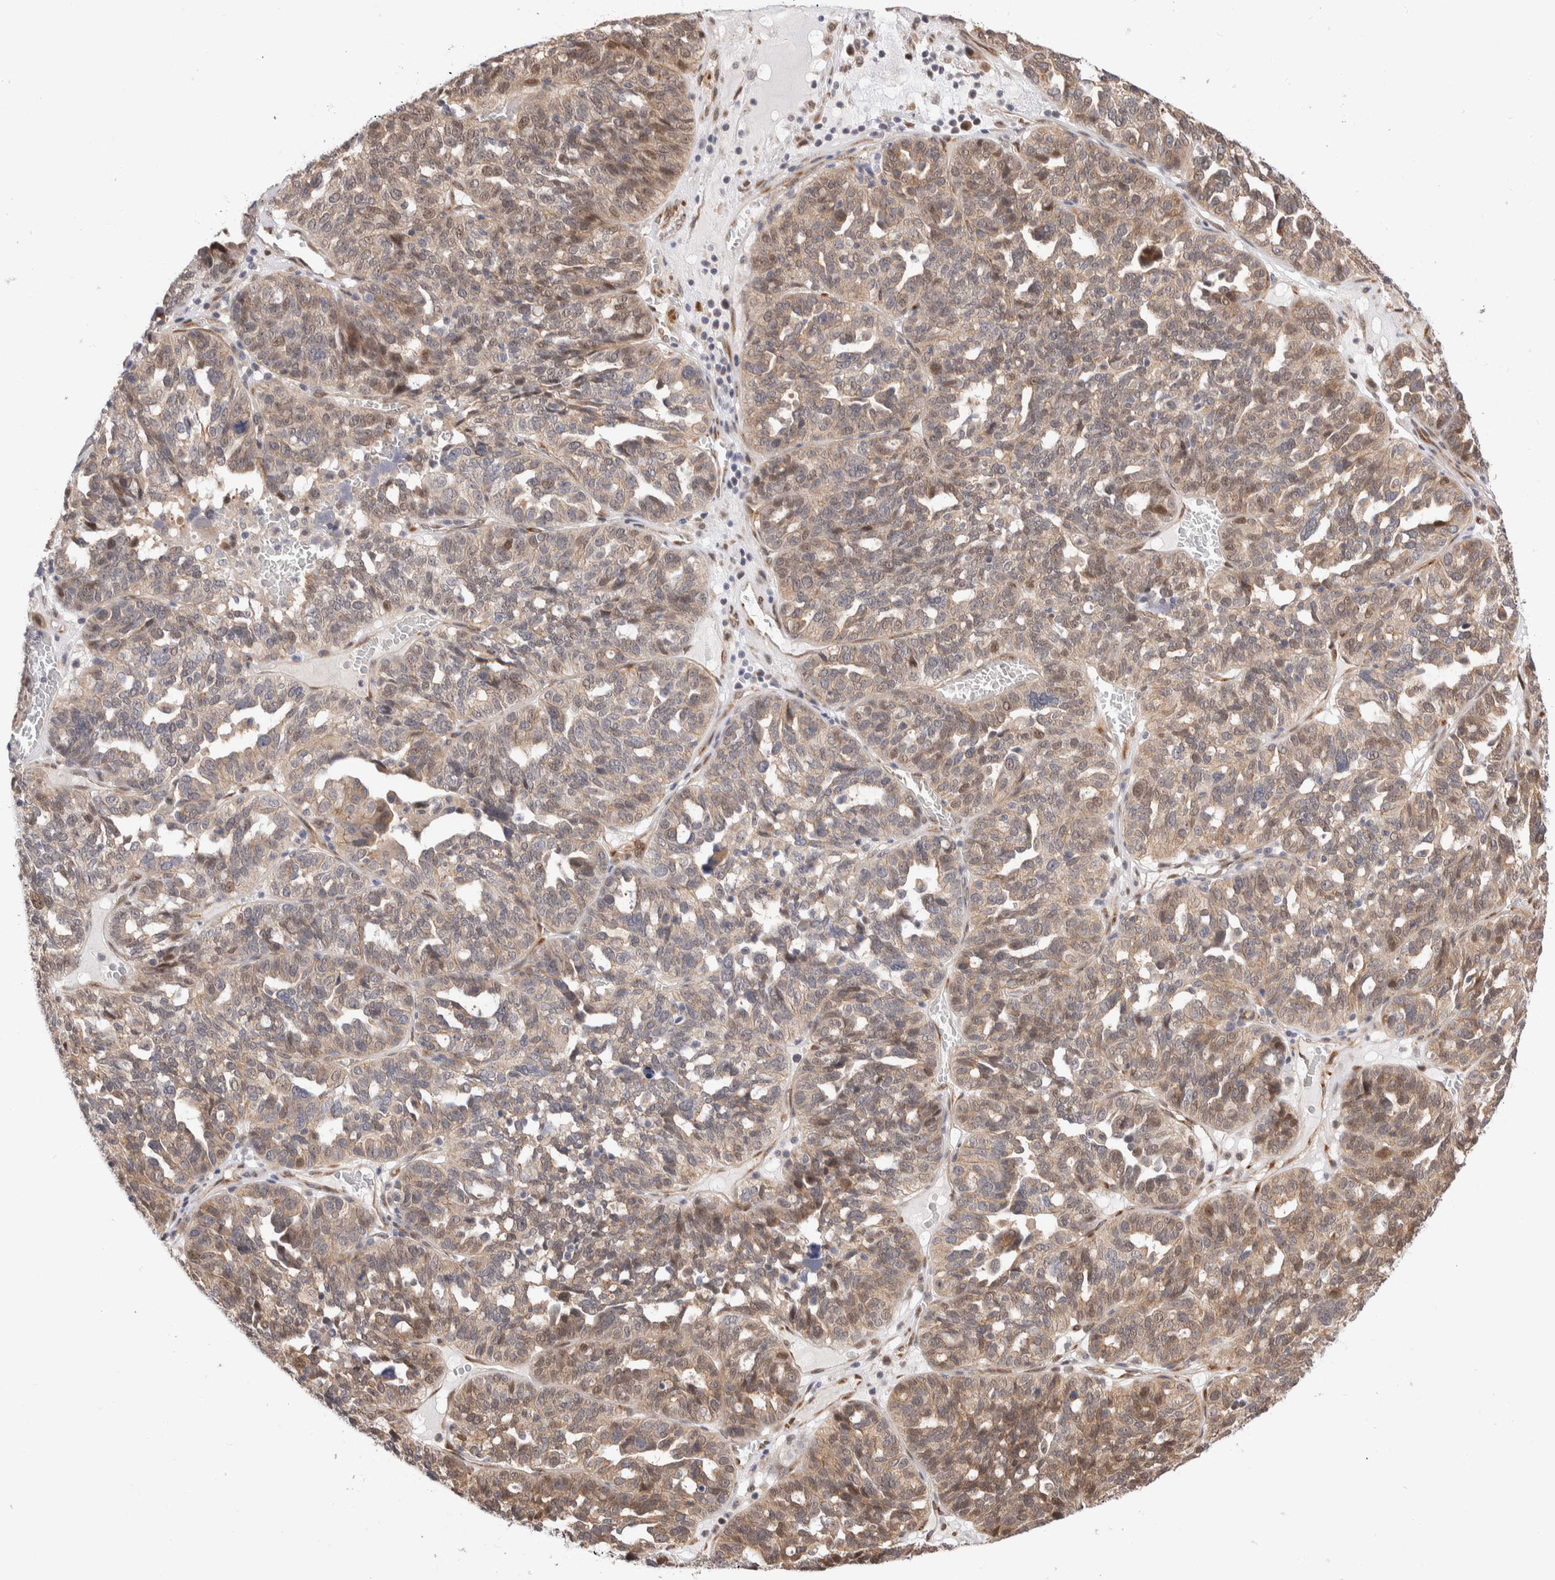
{"staining": {"intensity": "weak", "quantity": ">75%", "location": "cytoplasmic/membranous"}, "tissue": "ovarian cancer", "cell_type": "Tumor cells", "image_type": "cancer", "snomed": [{"axis": "morphology", "description": "Cystadenocarcinoma, serous, NOS"}, {"axis": "topography", "description": "Ovary"}], "caption": "Approximately >75% of tumor cells in serous cystadenocarcinoma (ovarian) demonstrate weak cytoplasmic/membranous protein expression as visualized by brown immunohistochemical staining.", "gene": "NSMAF", "patient": {"sex": "female", "age": 59}}